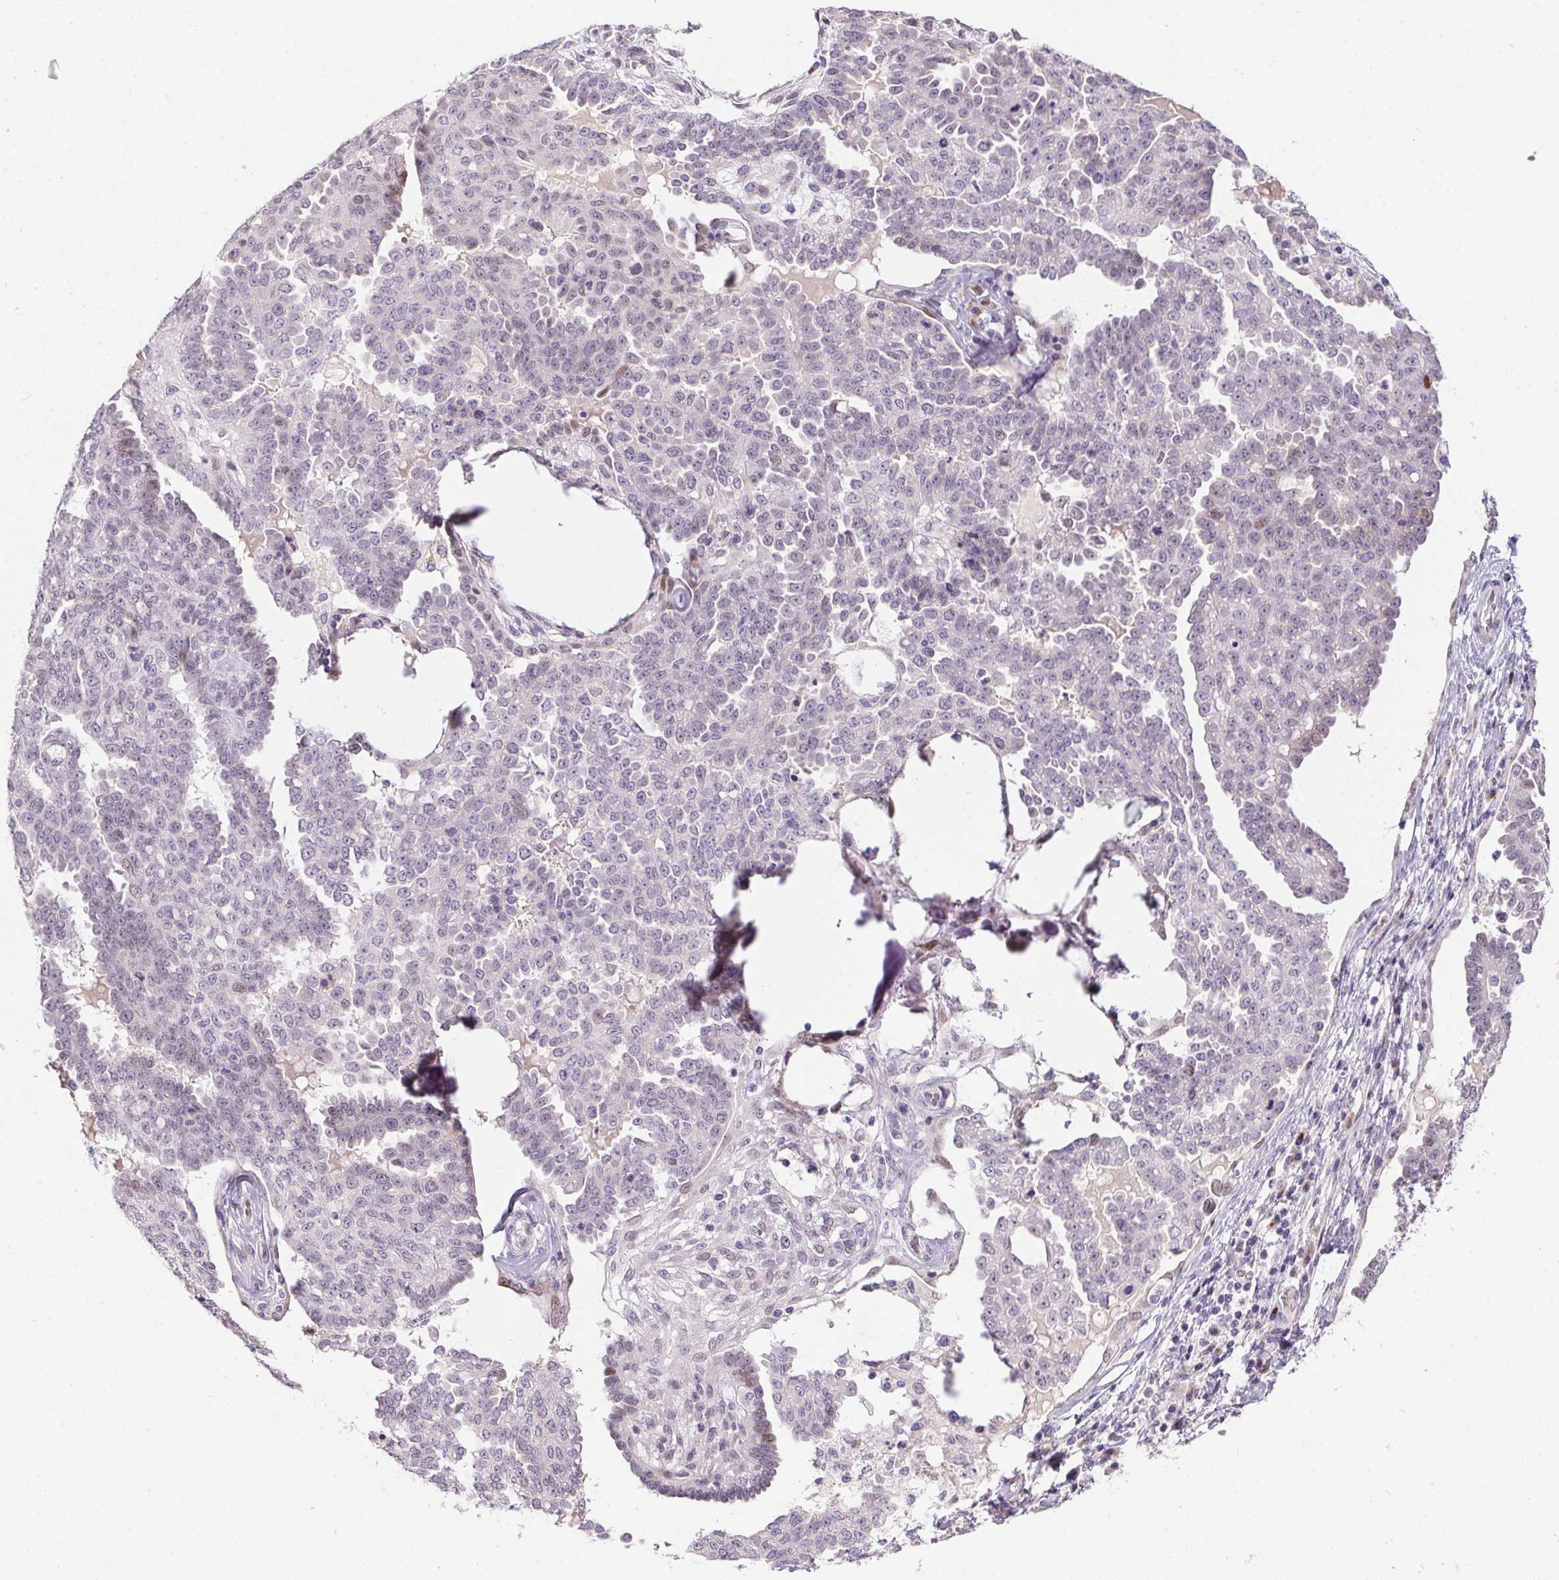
{"staining": {"intensity": "weak", "quantity": "<25%", "location": "nuclear"}, "tissue": "ovarian cancer", "cell_type": "Tumor cells", "image_type": "cancer", "snomed": [{"axis": "morphology", "description": "Cystadenocarcinoma, serous, NOS"}, {"axis": "topography", "description": "Ovary"}], "caption": "Serous cystadenocarcinoma (ovarian) stained for a protein using immunohistochemistry reveals no staining tumor cells.", "gene": "SP9", "patient": {"sex": "female", "age": 71}}